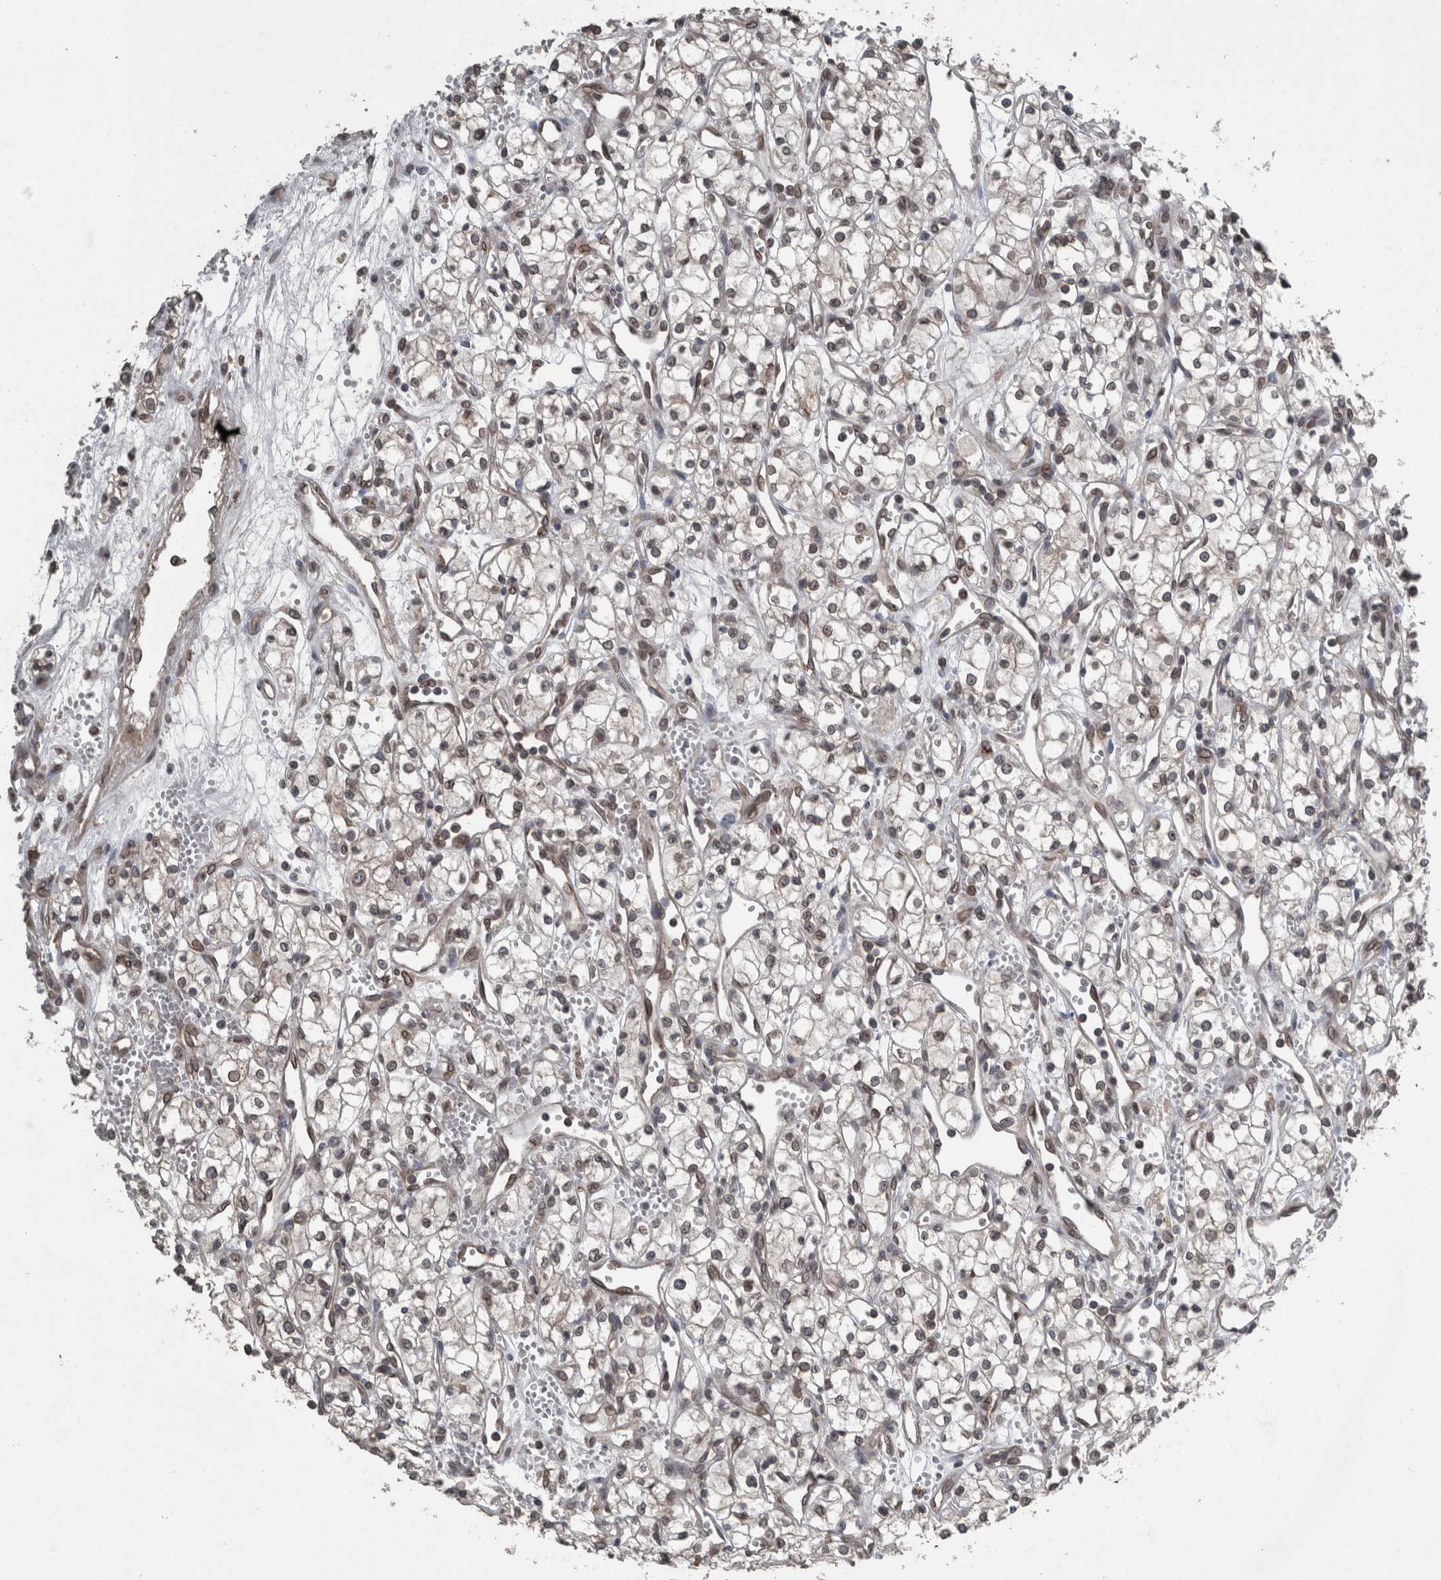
{"staining": {"intensity": "weak", "quantity": ">75%", "location": "cytoplasmic/membranous,nuclear"}, "tissue": "renal cancer", "cell_type": "Tumor cells", "image_type": "cancer", "snomed": [{"axis": "morphology", "description": "Adenocarcinoma, NOS"}, {"axis": "topography", "description": "Kidney"}], "caption": "Immunohistochemistry (IHC) histopathology image of human renal cancer (adenocarcinoma) stained for a protein (brown), which reveals low levels of weak cytoplasmic/membranous and nuclear expression in about >75% of tumor cells.", "gene": "RANBP2", "patient": {"sex": "male", "age": 59}}